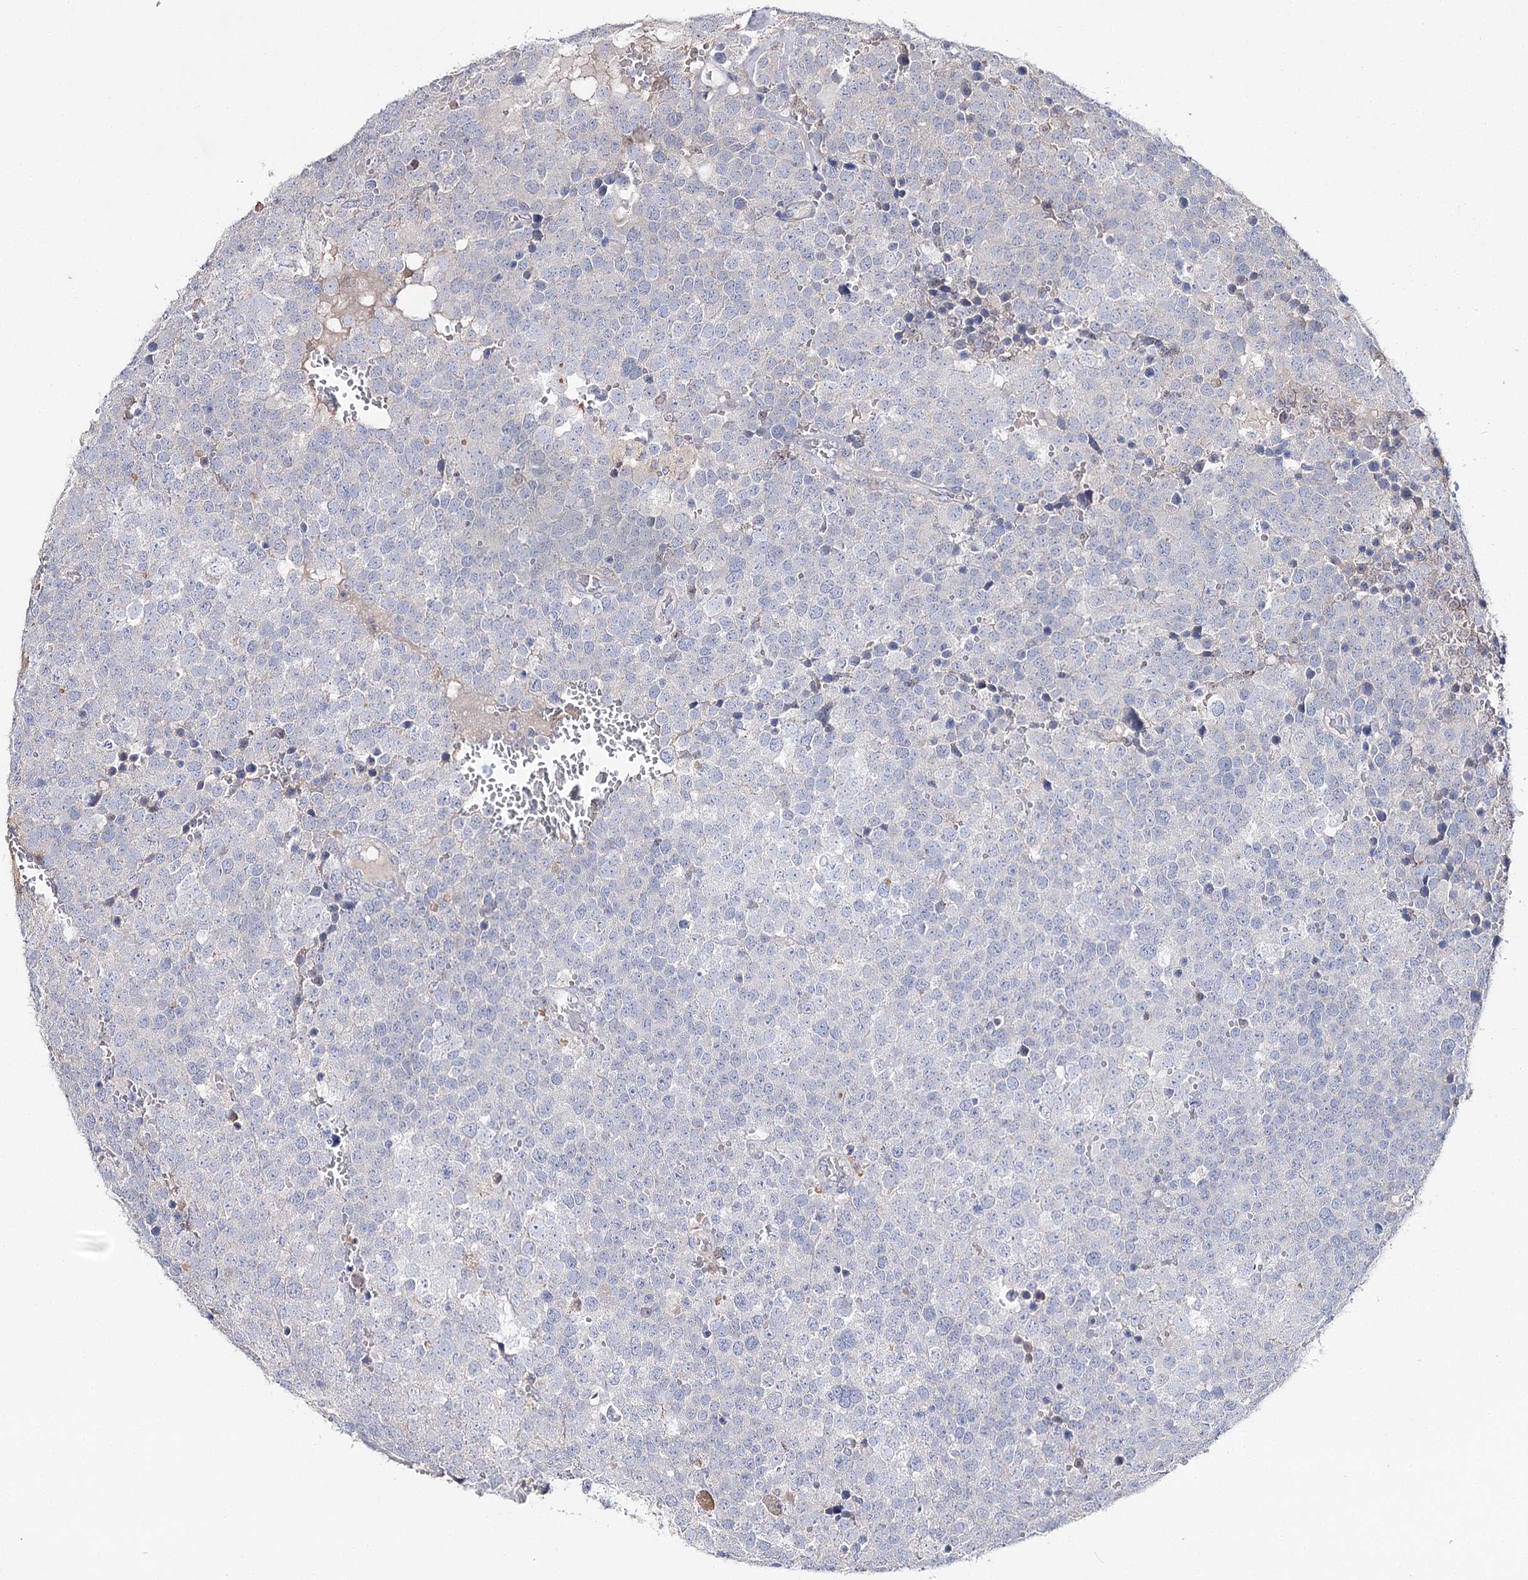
{"staining": {"intensity": "negative", "quantity": "none", "location": "none"}, "tissue": "testis cancer", "cell_type": "Tumor cells", "image_type": "cancer", "snomed": [{"axis": "morphology", "description": "Seminoma, NOS"}, {"axis": "topography", "description": "Testis"}], "caption": "Image shows no significant protein staining in tumor cells of testis cancer (seminoma).", "gene": "IL1RAP", "patient": {"sex": "male", "age": 71}}